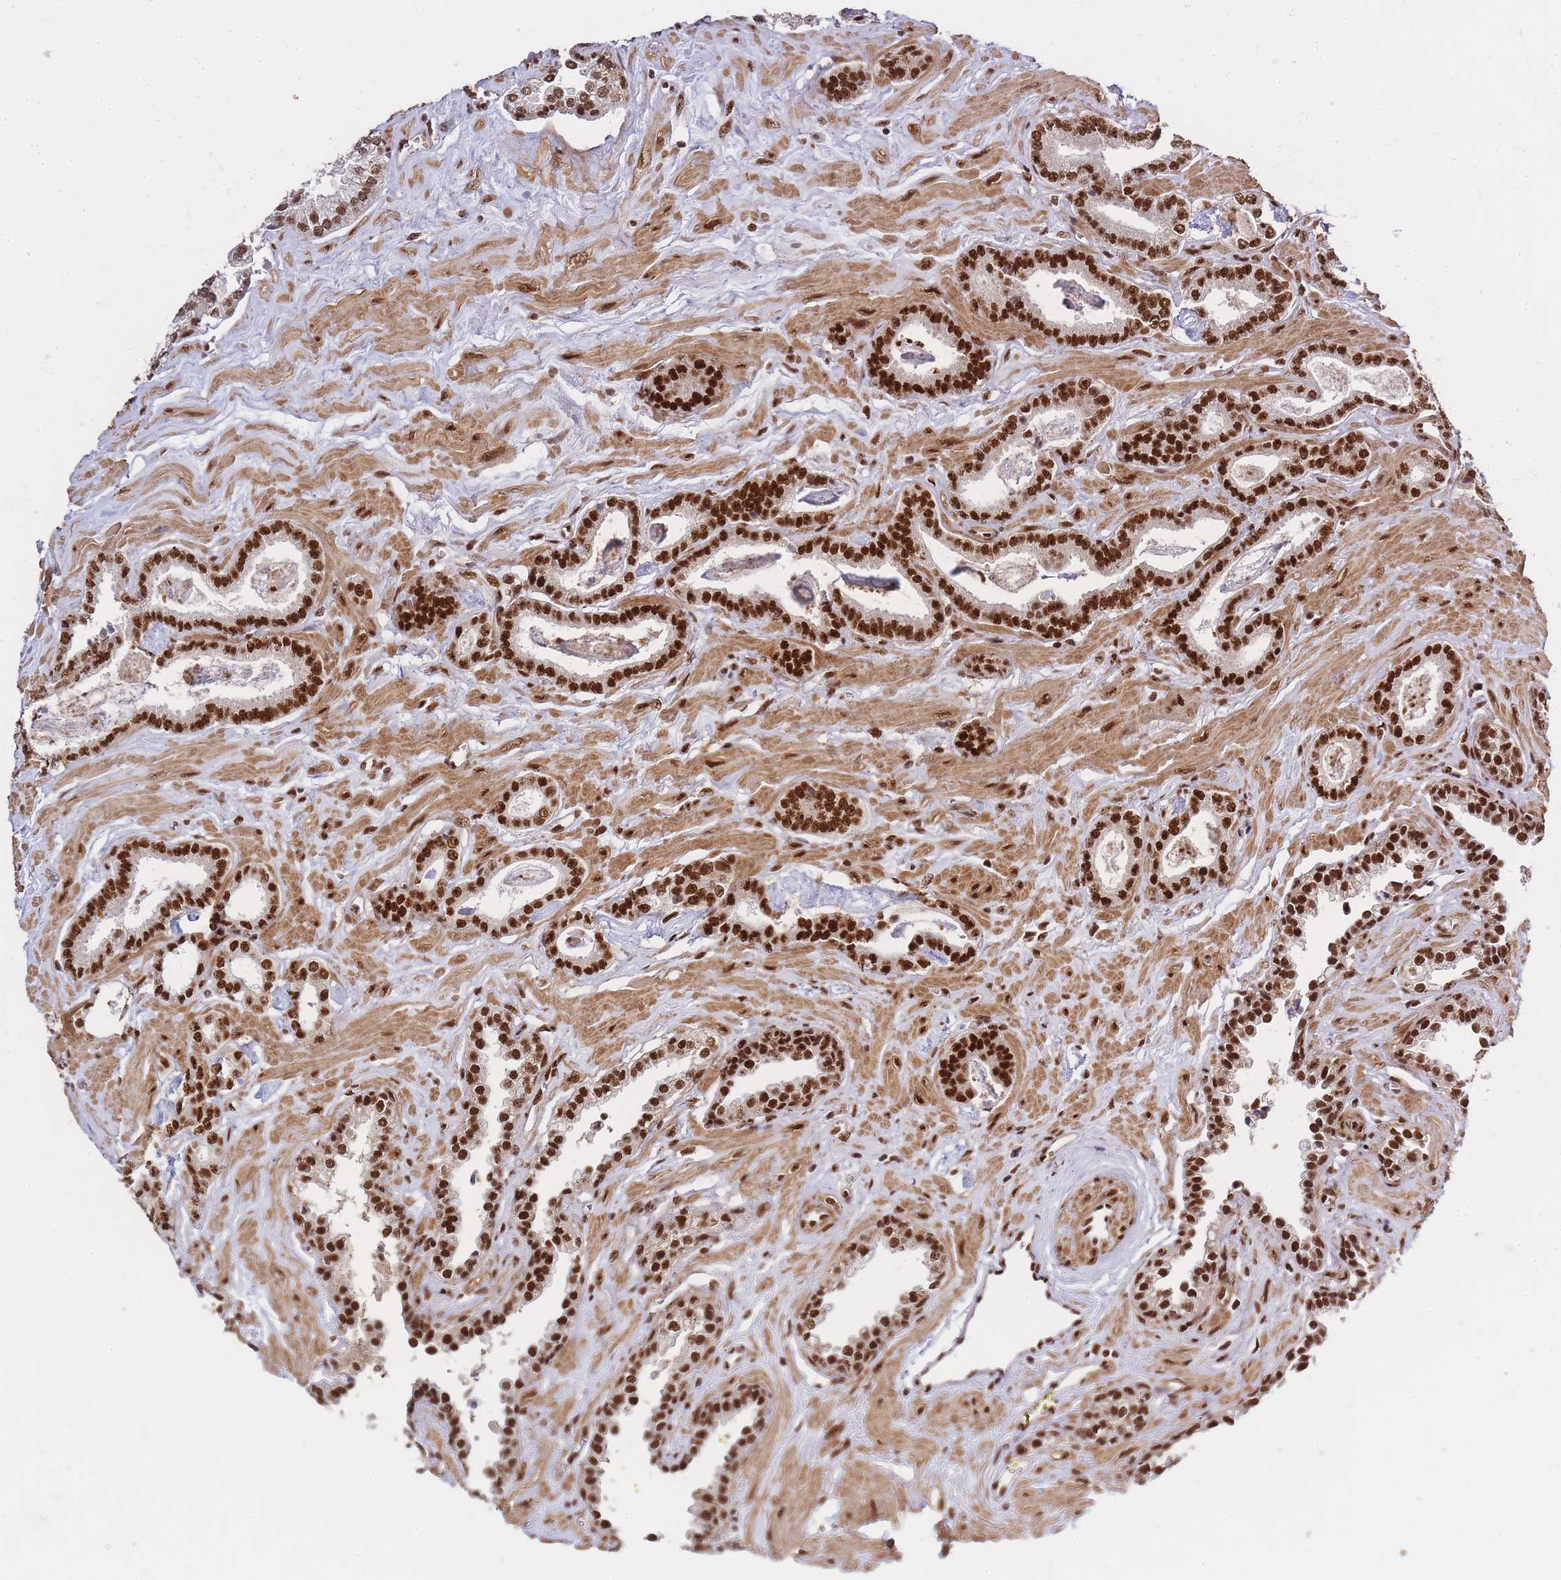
{"staining": {"intensity": "strong", "quantity": ">75%", "location": "nuclear"}, "tissue": "prostate cancer", "cell_type": "Tumor cells", "image_type": "cancer", "snomed": [{"axis": "morphology", "description": "Adenocarcinoma, Low grade"}, {"axis": "topography", "description": "Prostate"}], "caption": "Prostate adenocarcinoma (low-grade) was stained to show a protein in brown. There is high levels of strong nuclear staining in about >75% of tumor cells.", "gene": "PRKDC", "patient": {"sex": "male", "age": 60}}